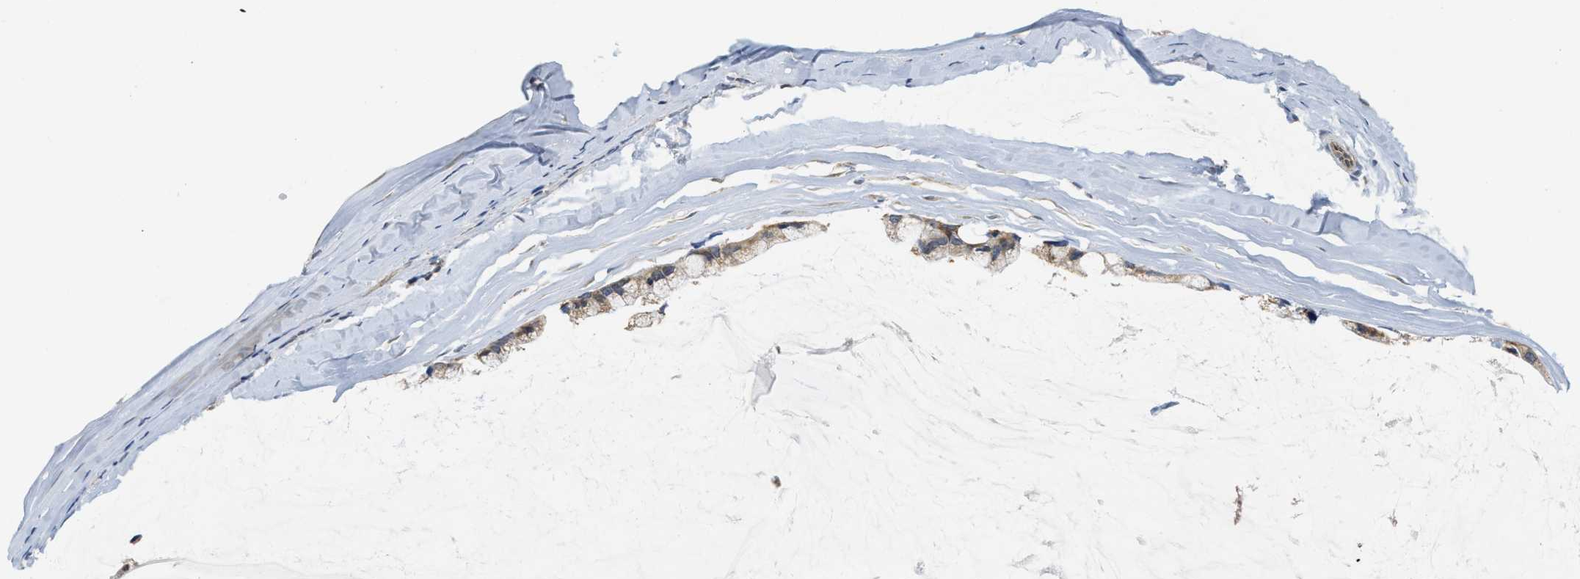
{"staining": {"intensity": "weak", "quantity": ">75%", "location": "cytoplasmic/membranous"}, "tissue": "ovarian cancer", "cell_type": "Tumor cells", "image_type": "cancer", "snomed": [{"axis": "morphology", "description": "Cystadenocarcinoma, mucinous, NOS"}, {"axis": "topography", "description": "Ovary"}], "caption": "Protein staining by IHC shows weak cytoplasmic/membranous staining in about >75% of tumor cells in ovarian cancer. (DAB IHC with brightfield microscopy, high magnification).", "gene": "GIGYF1", "patient": {"sex": "female", "age": 39}}